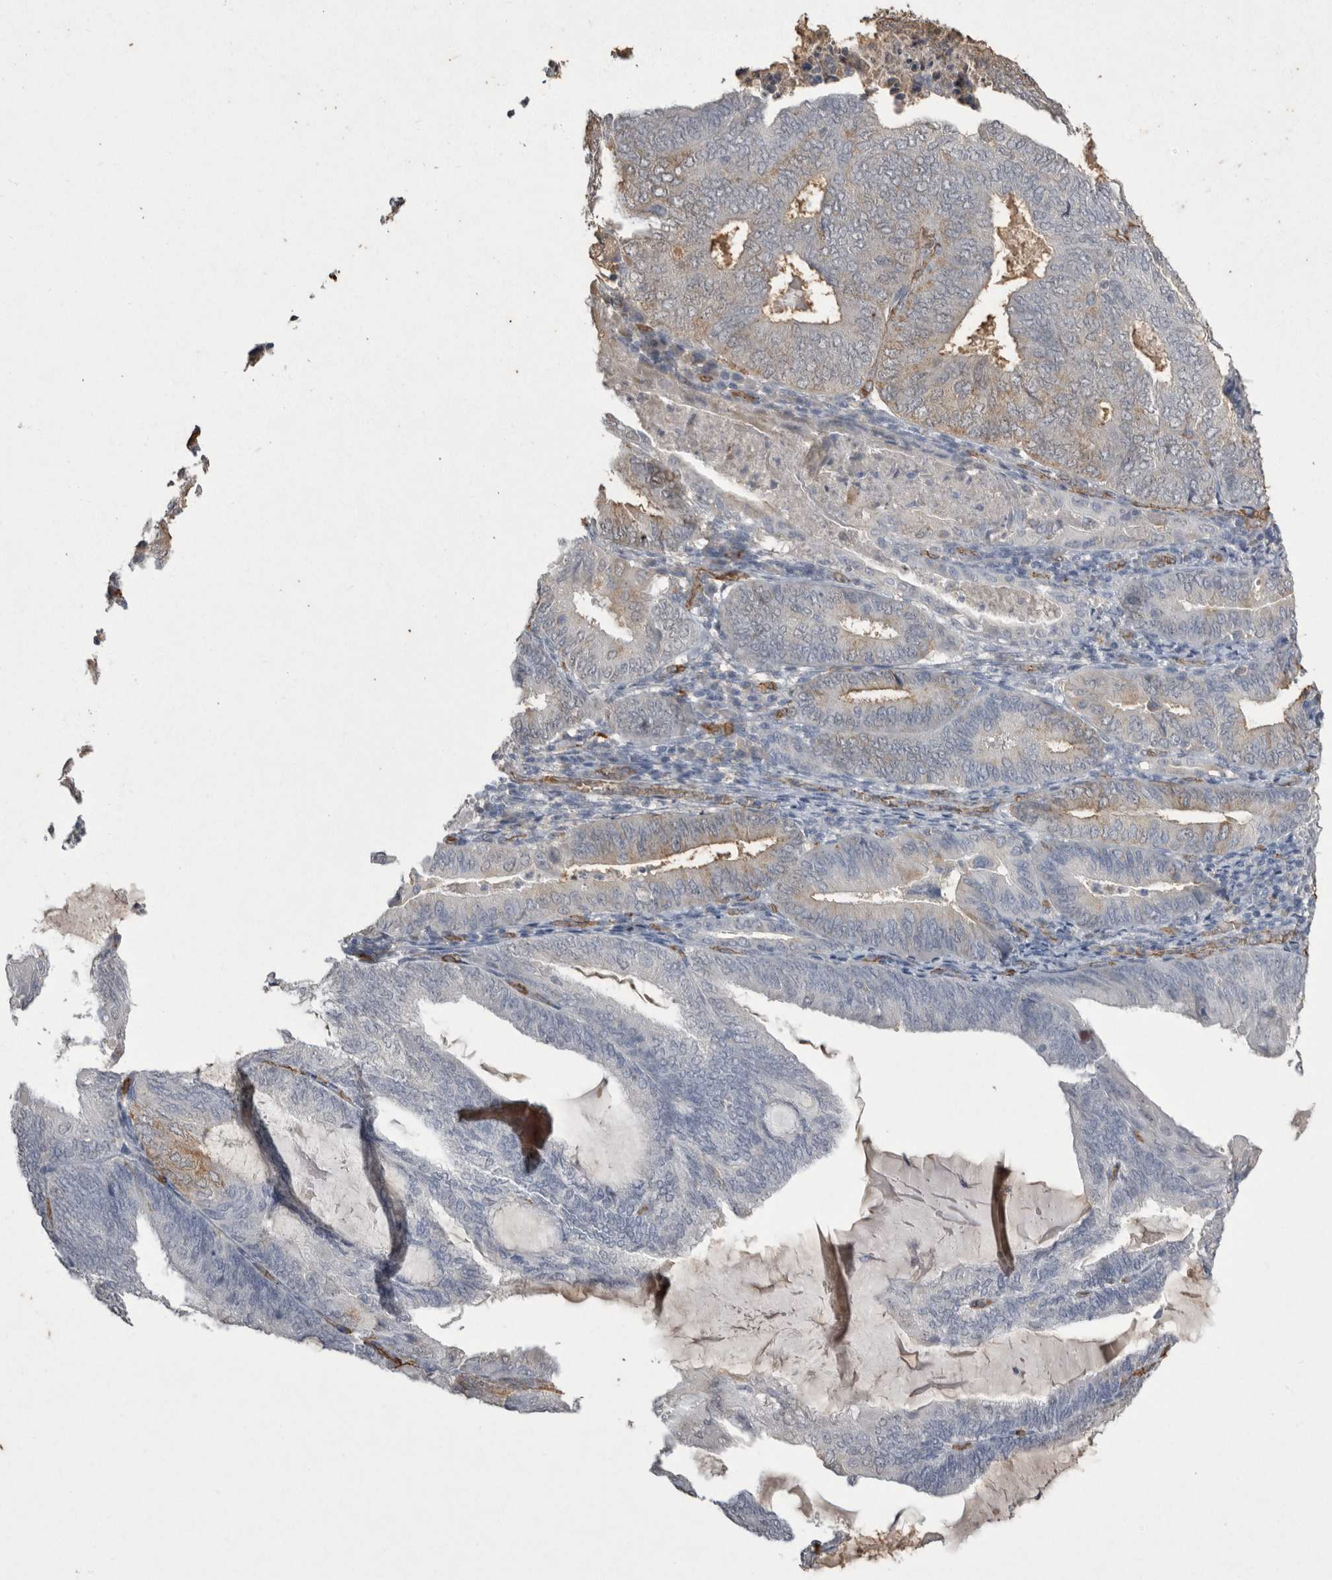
{"staining": {"intensity": "negative", "quantity": "none", "location": "none"}, "tissue": "endometrial cancer", "cell_type": "Tumor cells", "image_type": "cancer", "snomed": [{"axis": "morphology", "description": "Adenocarcinoma, NOS"}, {"axis": "topography", "description": "Endometrium"}], "caption": "Immunohistochemistry (IHC) micrograph of human endometrial adenocarcinoma stained for a protein (brown), which demonstrates no staining in tumor cells.", "gene": "IL27", "patient": {"sex": "female", "age": 81}}